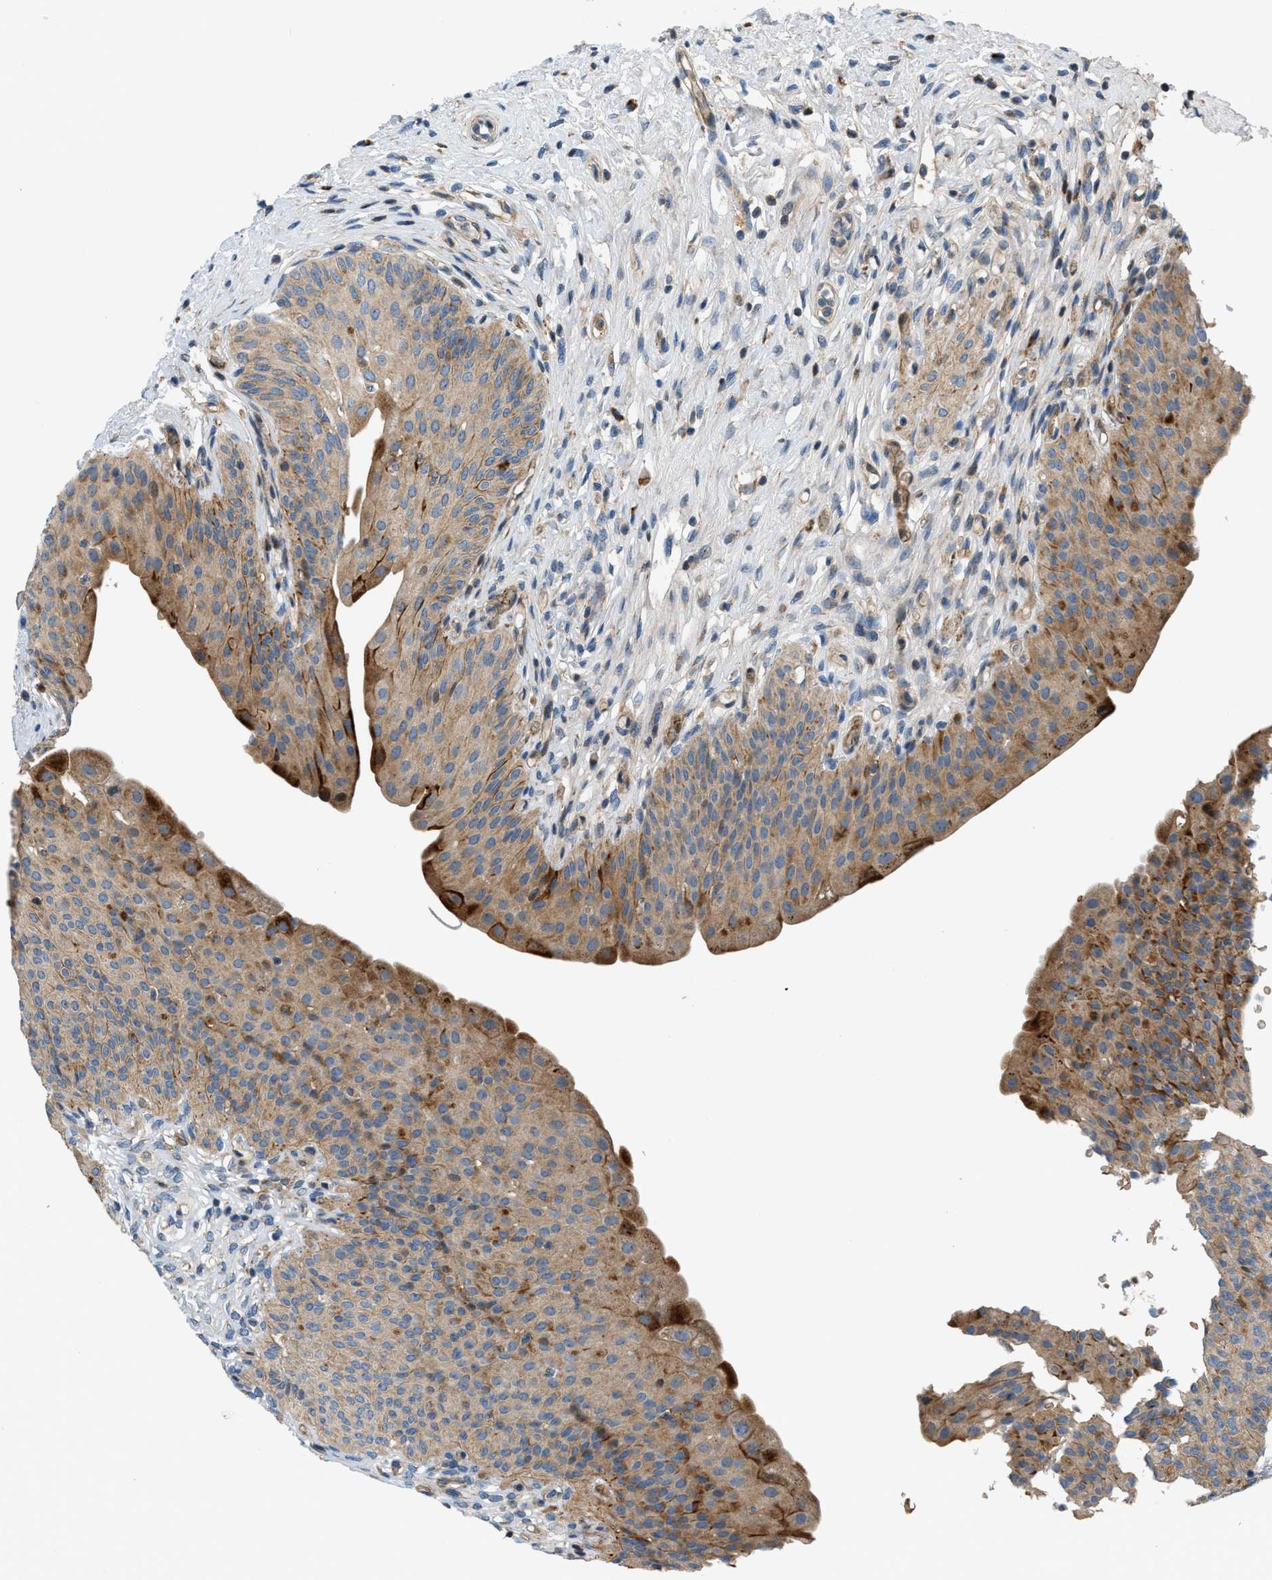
{"staining": {"intensity": "moderate", "quantity": "25%-75%", "location": "cytoplasmic/membranous"}, "tissue": "urinary bladder", "cell_type": "Urothelial cells", "image_type": "normal", "snomed": [{"axis": "morphology", "description": "Normal tissue, NOS"}, {"axis": "topography", "description": "Urinary bladder"}], "caption": "A histopathology image of urinary bladder stained for a protein exhibits moderate cytoplasmic/membranous brown staining in urothelial cells. Using DAB (brown) and hematoxylin (blue) stains, captured at high magnification using brightfield microscopy.", "gene": "DHODH", "patient": {"sex": "male", "age": 46}}